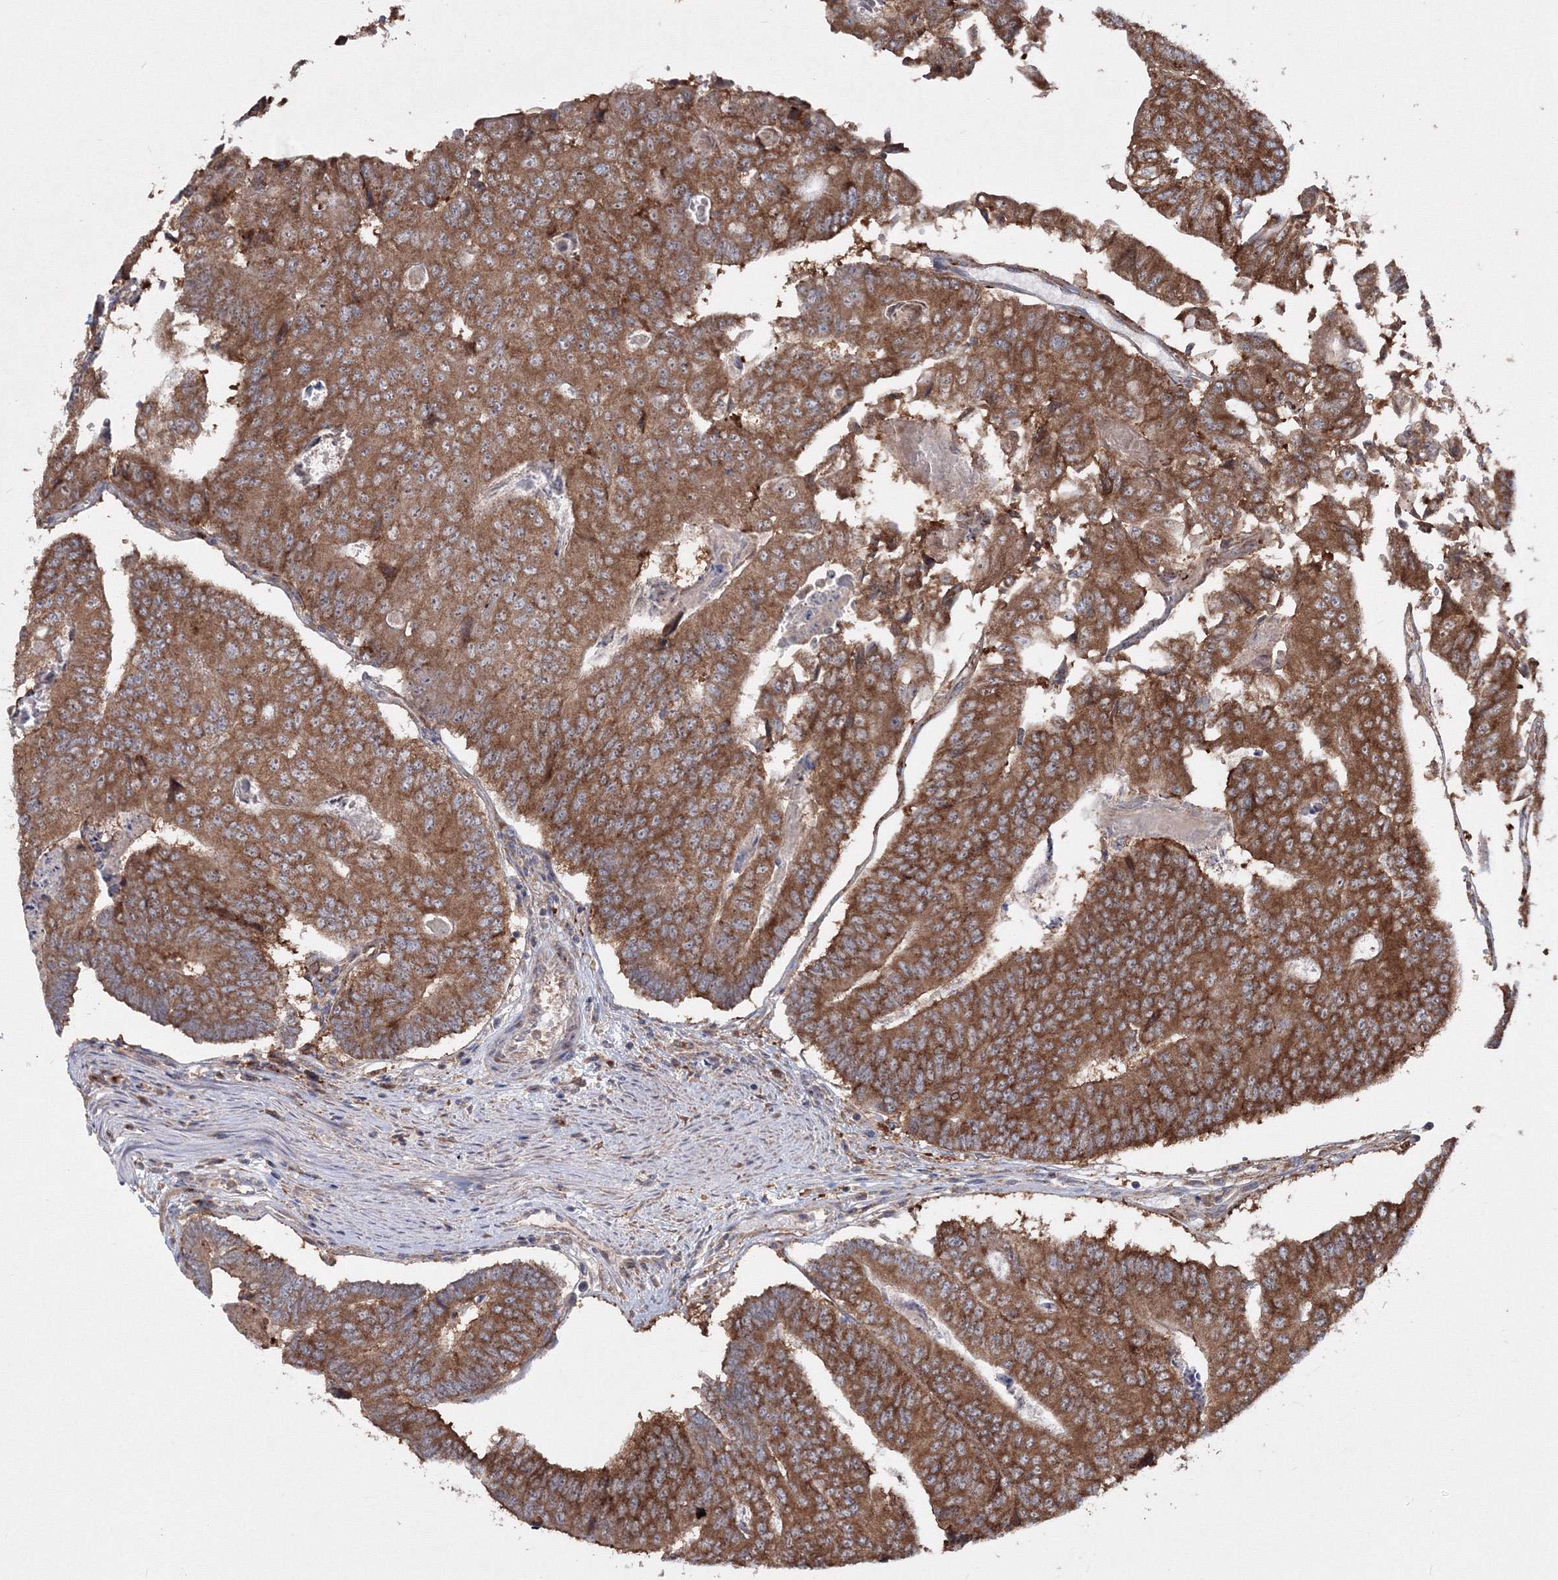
{"staining": {"intensity": "strong", "quantity": ">75%", "location": "cytoplasmic/membranous"}, "tissue": "colorectal cancer", "cell_type": "Tumor cells", "image_type": "cancer", "snomed": [{"axis": "morphology", "description": "Adenocarcinoma, NOS"}, {"axis": "topography", "description": "Colon"}], "caption": "Immunohistochemistry staining of colorectal cancer, which reveals high levels of strong cytoplasmic/membranous expression in approximately >75% of tumor cells indicating strong cytoplasmic/membranous protein staining. The staining was performed using DAB (3,3'-diaminobenzidine) (brown) for protein detection and nuclei were counterstained in hematoxylin (blue).", "gene": "PEX13", "patient": {"sex": "female", "age": 67}}